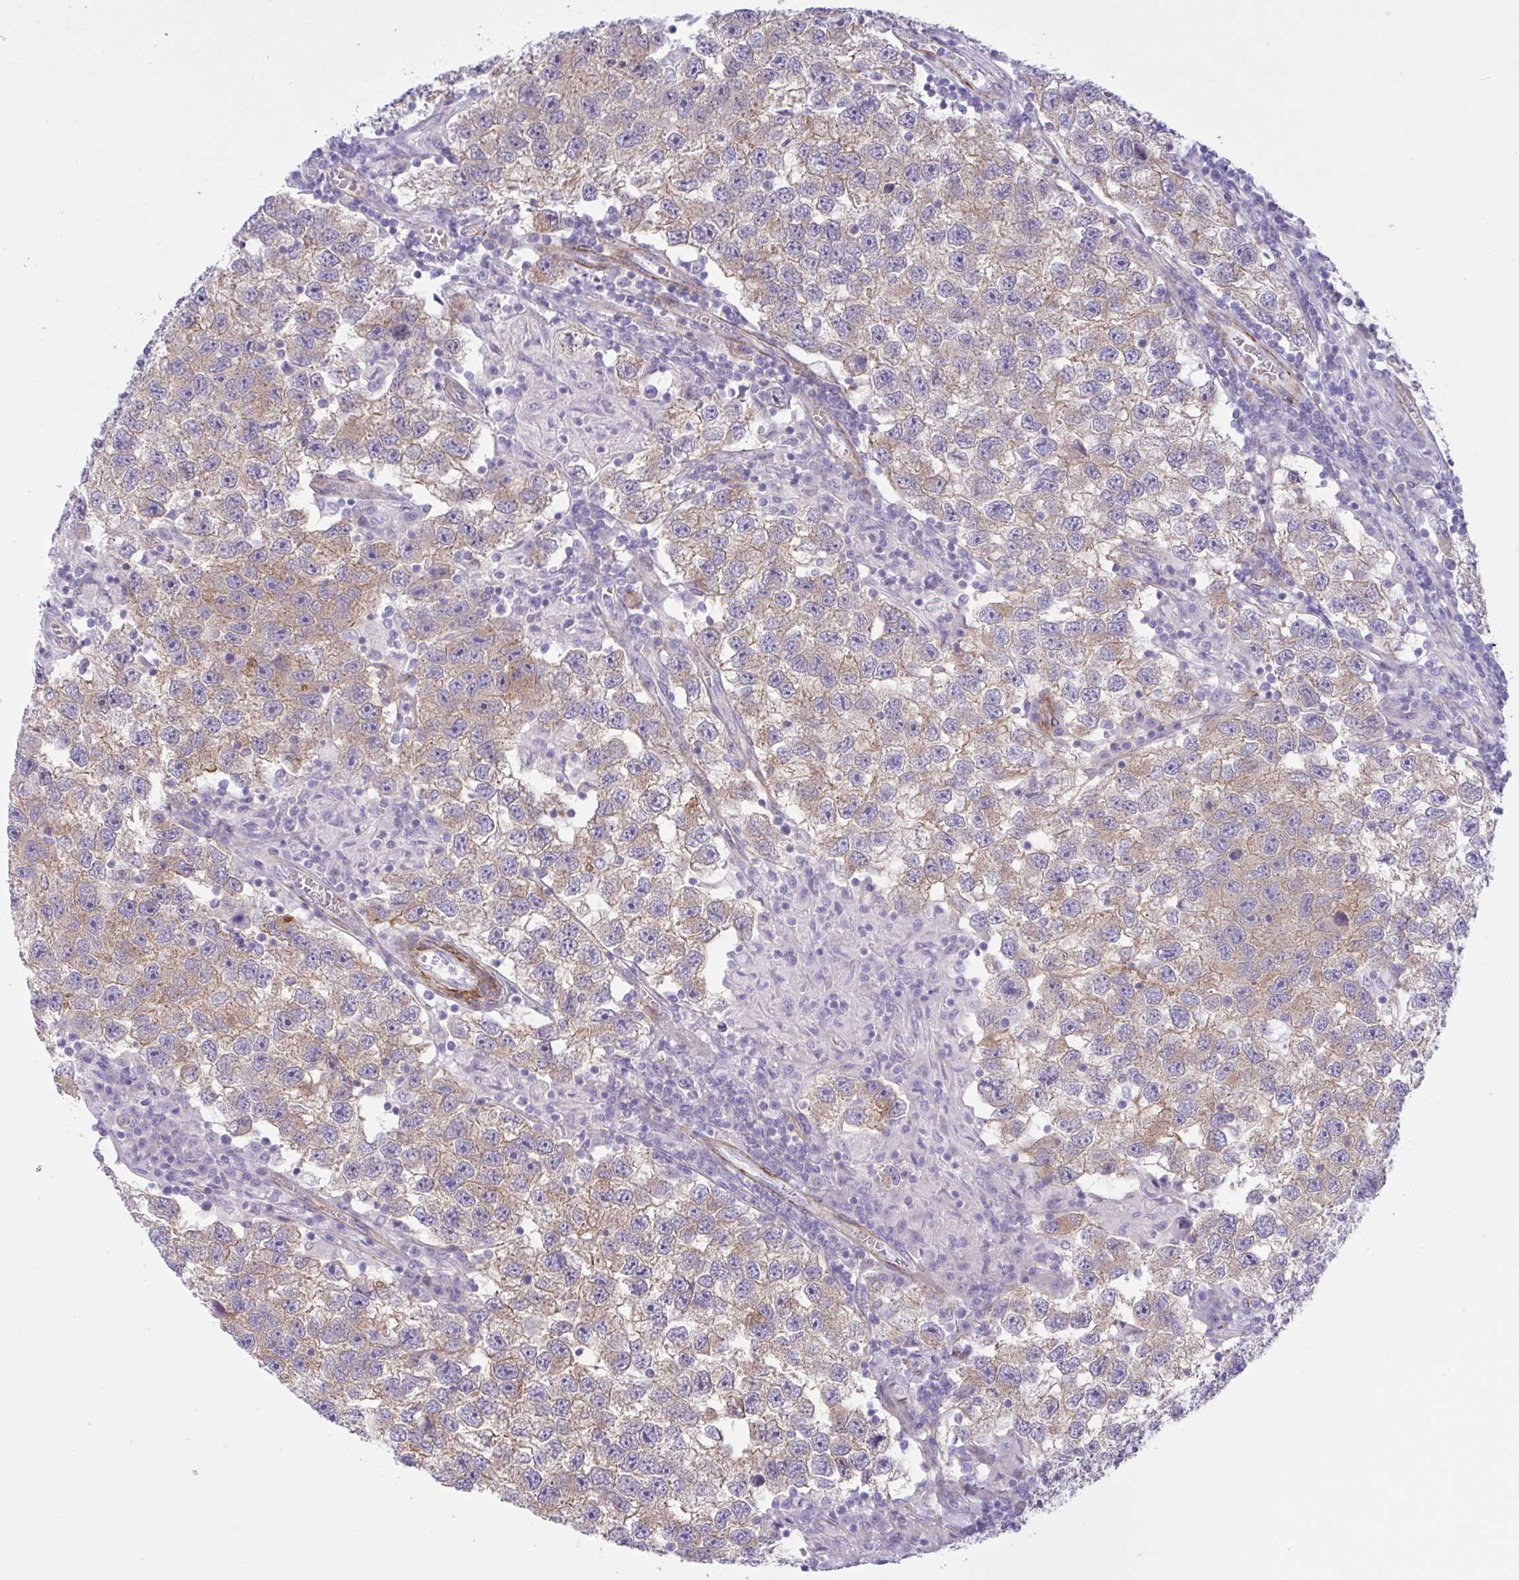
{"staining": {"intensity": "weak", "quantity": ">75%", "location": "cytoplasmic/membranous"}, "tissue": "testis cancer", "cell_type": "Tumor cells", "image_type": "cancer", "snomed": [{"axis": "morphology", "description": "Seminoma, NOS"}, {"axis": "topography", "description": "Testis"}], "caption": "Immunohistochemical staining of testis cancer demonstrates low levels of weak cytoplasmic/membranous staining in approximately >75% of tumor cells. (IHC, brightfield microscopy, high magnification).", "gene": "AHCYL2", "patient": {"sex": "male", "age": 26}}